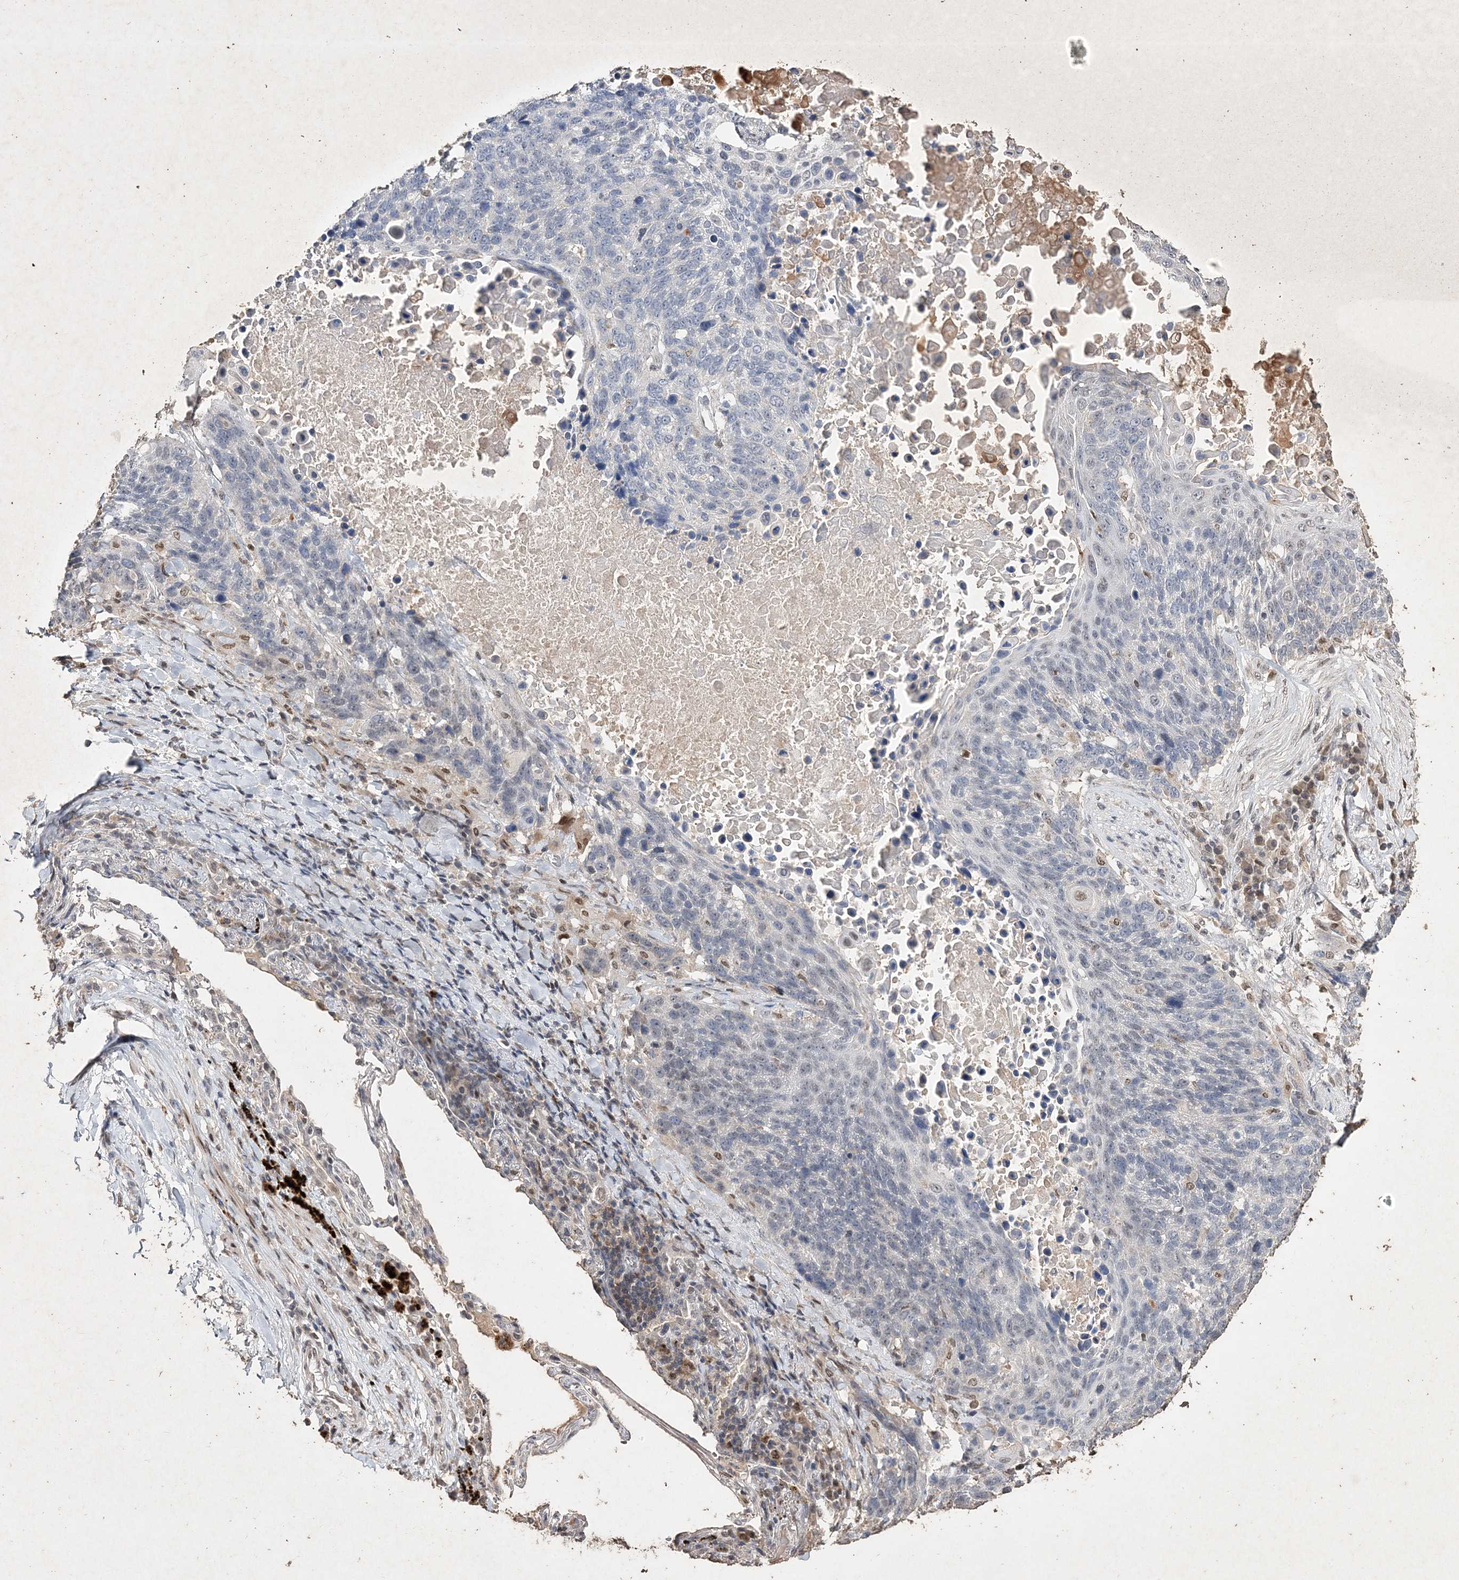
{"staining": {"intensity": "negative", "quantity": "none", "location": "none"}, "tissue": "lung cancer", "cell_type": "Tumor cells", "image_type": "cancer", "snomed": [{"axis": "morphology", "description": "Squamous cell carcinoma, NOS"}, {"axis": "topography", "description": "Lung"}], "caption": "Immunohistochemistry of lung cancer shows no expression in tumor cells.", "gene": "C3orf38", "patient": {"sex": "male", "age": 66}}